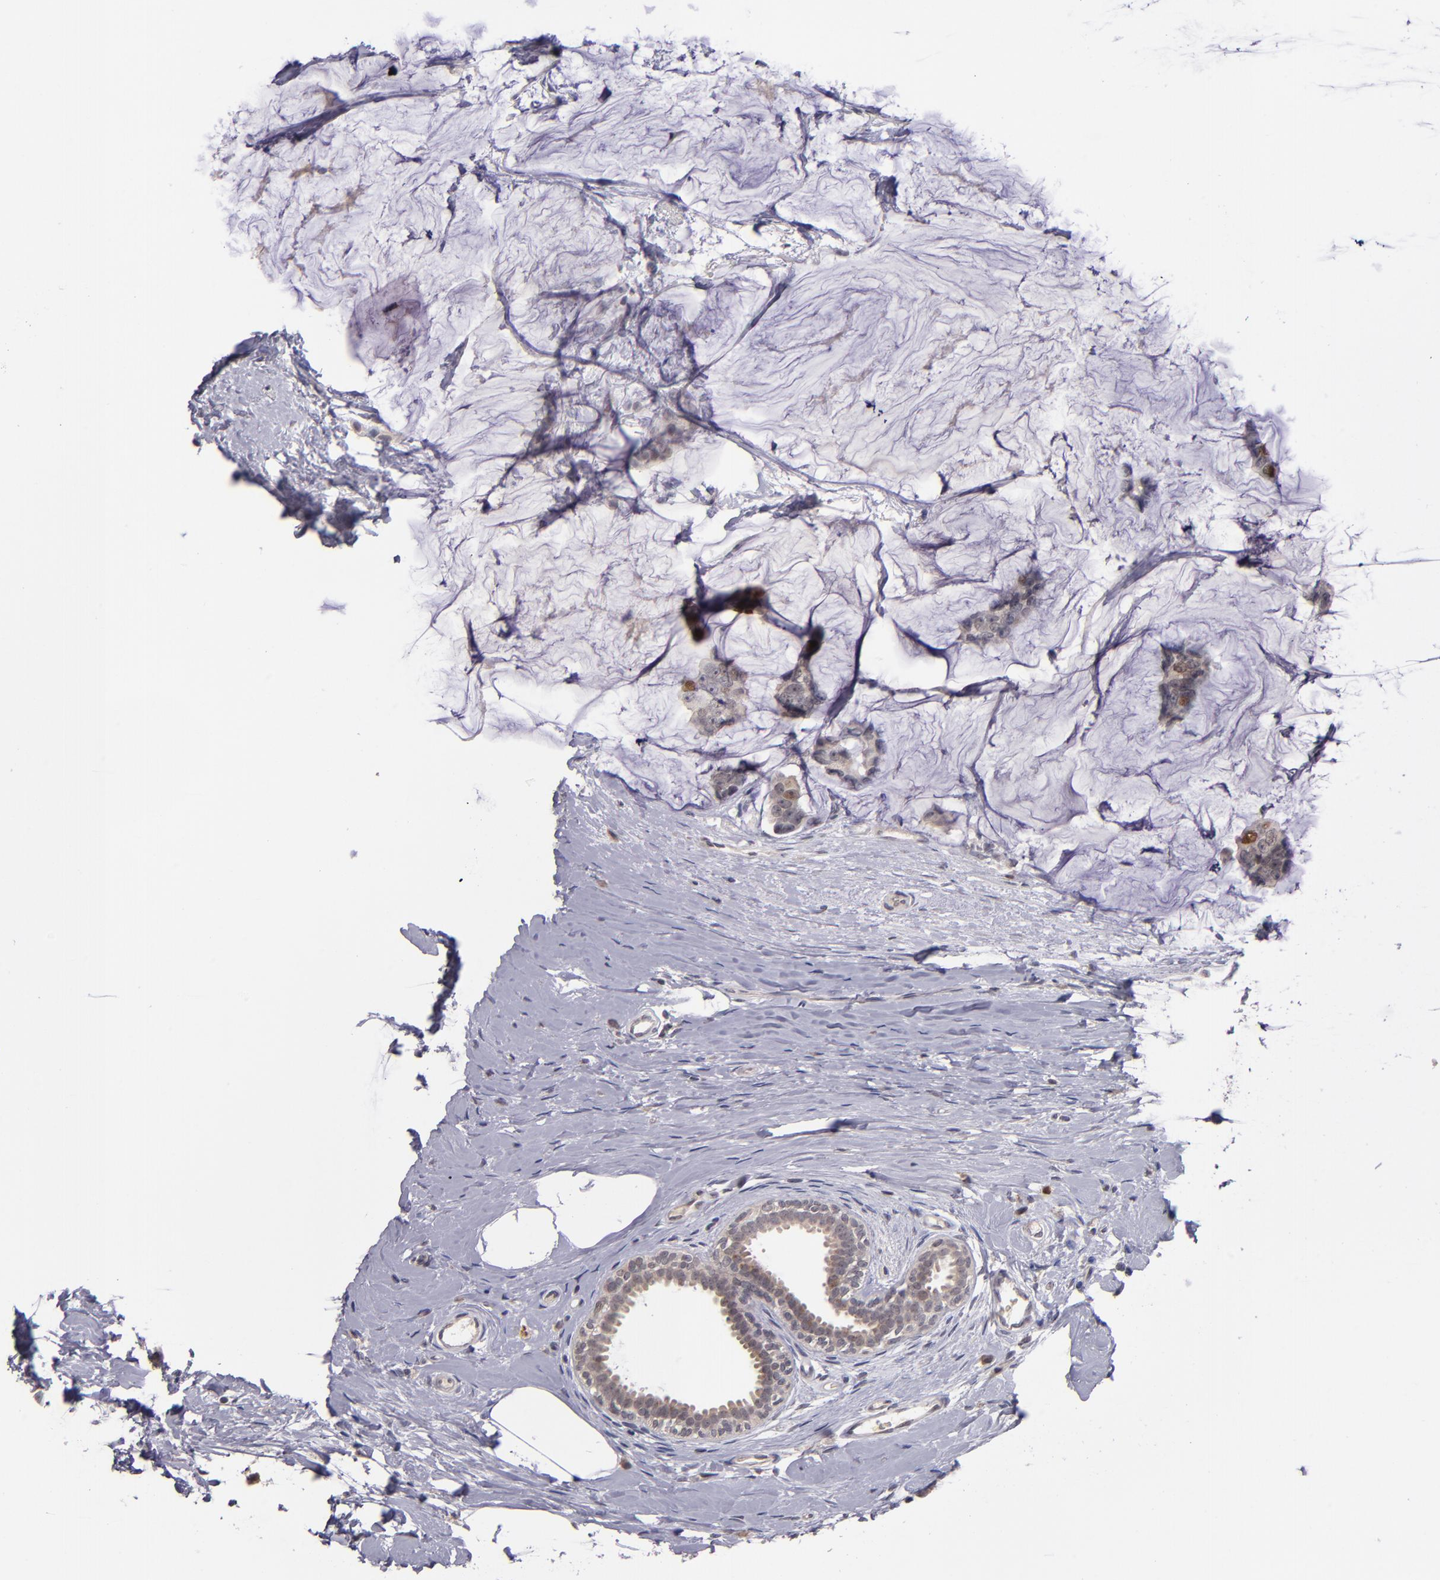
{"staining": {"intensity": "strong", "quantity": "<25%", "location": "nuclear"}, "tissue": "breast cancer", "cell_type": "Tumor cells", "image_type": "cancer", "snomed": [{"axis": "morphology", "description": "Normal tissue, NOS"}, {"axis": "morphology", "description": "Duct carcinoma"}, {"axis": "topography", "description": "Breast"}], "caption": "This is a photomicrograph of IHC staining of breast cancer (intraductal carcinoma), which shows strong positivity in the nuclear of tumor cells.", "gene": "CDC7", "patient": {"sex": "female", "age": 50}}